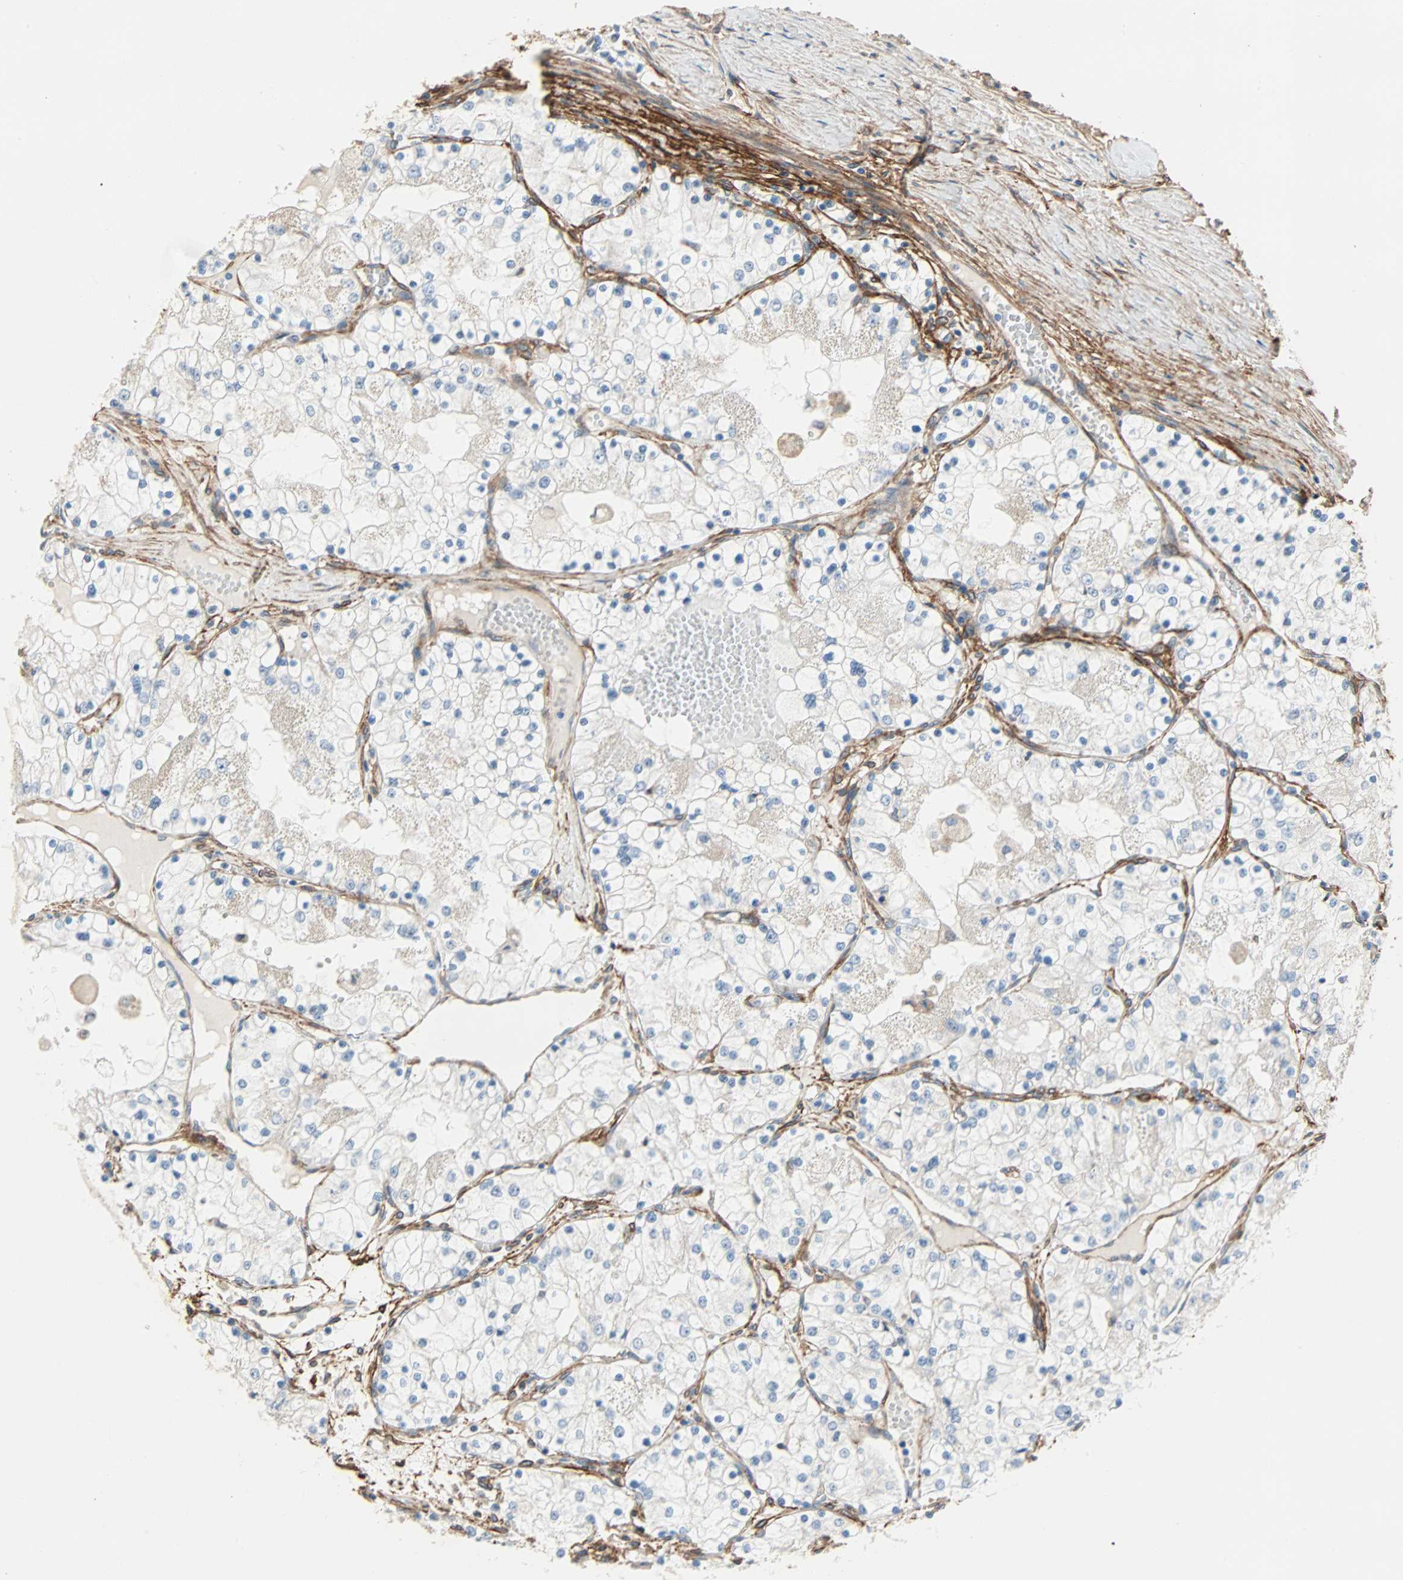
{"staining": {"intensity": "negative", "quantity": "none", "location": "none"}, "tissue": "renal cancer", "cell_type": "Tumor cells", "image_type": "cancer", "snomed": [{"axis": "morphology", "description": "Adenocarcinoma, NOS"}, {"axis": "topography", "description": "Kidney"}], "caption": "An IHC photomicrograph of adenocarcinoma (renal) is shown. There is no staining in tumor cells of adenocarcinoma (renal). (Immunohistochemistry (ihc), brightfield microscopy, high magnification).", "gene": "EPB41L2", "patient": {"sex": "male", "age": 68}}